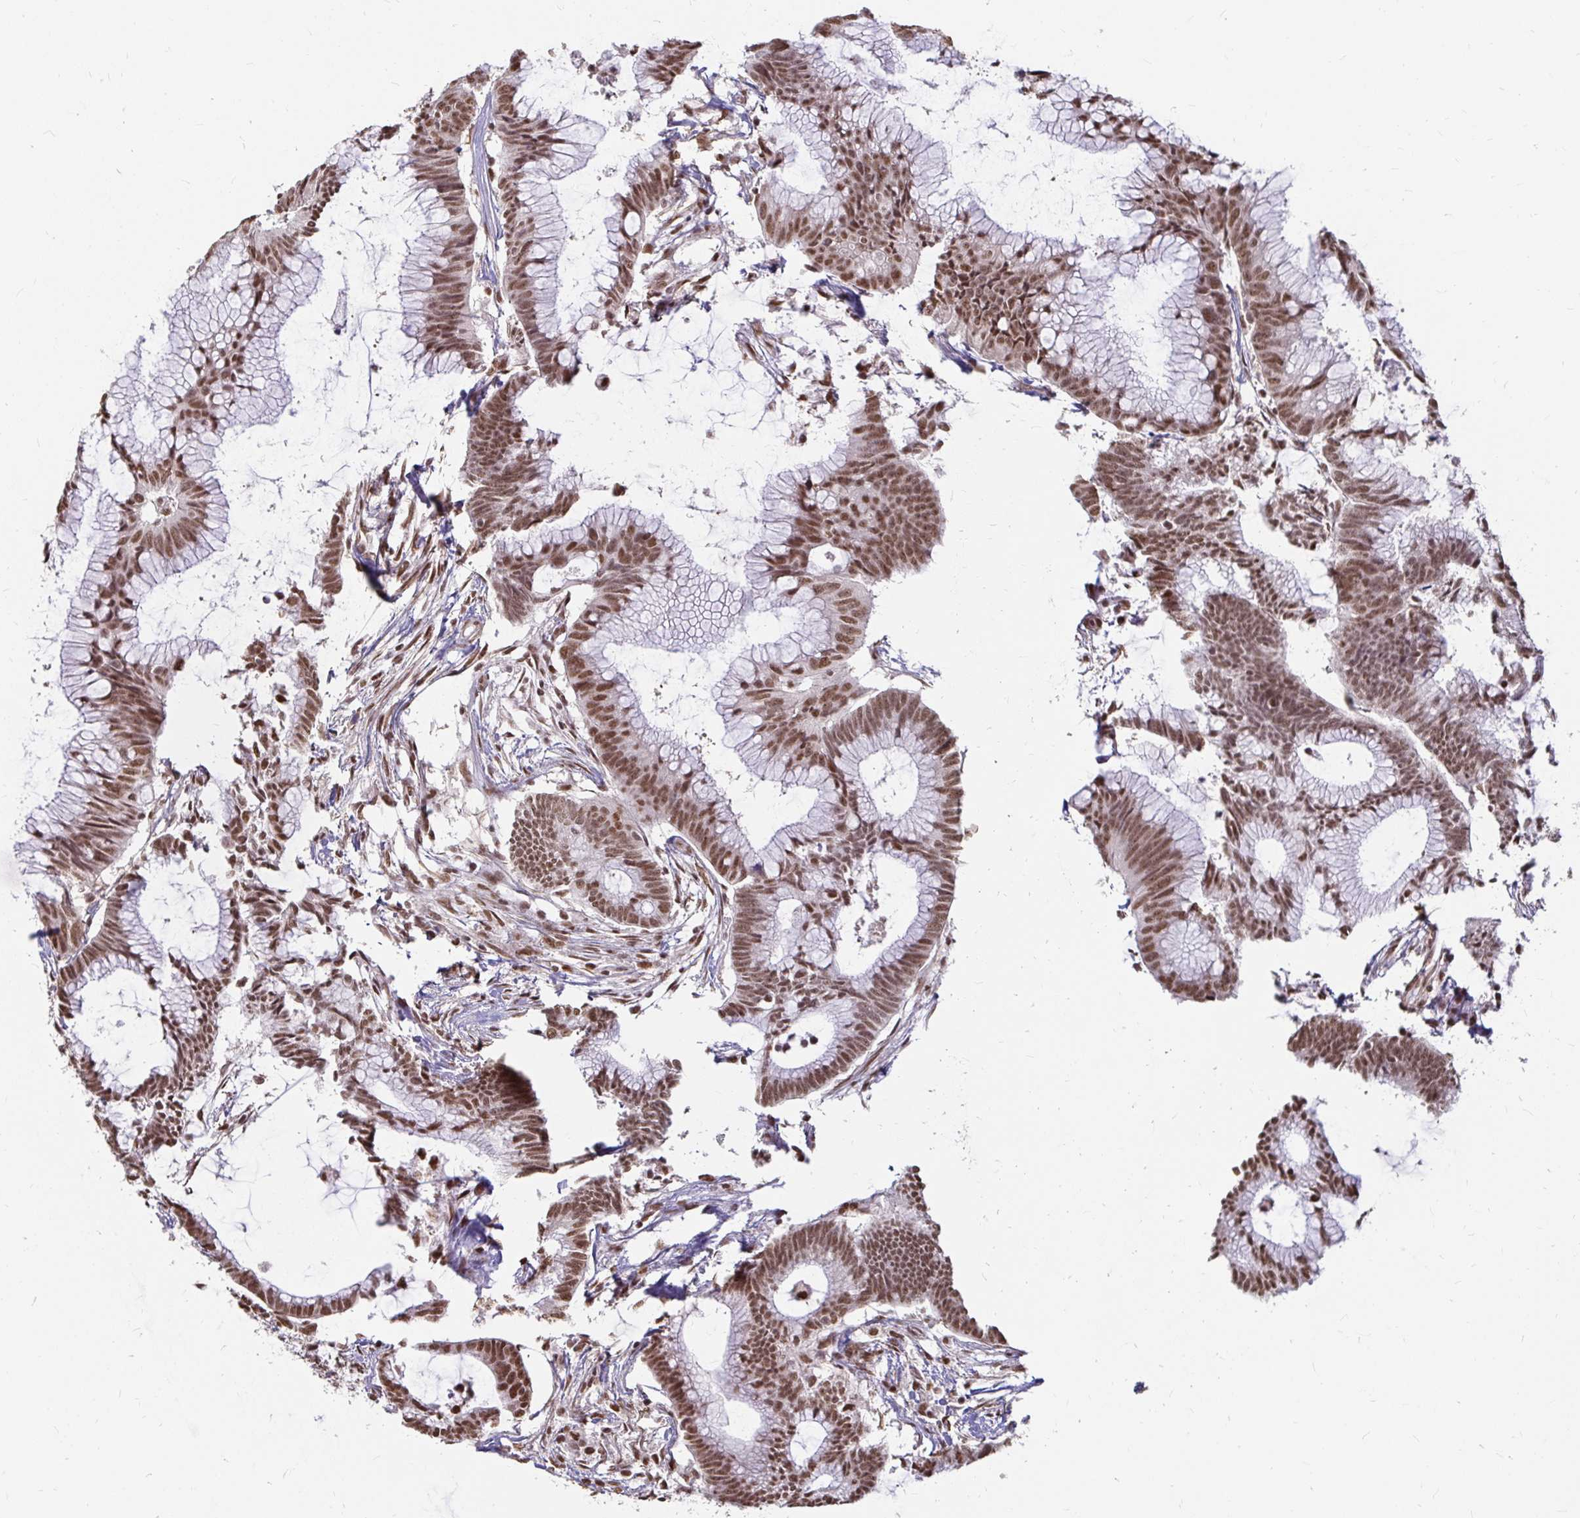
{"staining": {"intensity": "strong", "quantity": ">75%", "location": "nuclear"}, "tissue": "colorectal cancer", "cell_type": "Tumor cells", "image_type": "cancer", "snomed": [{"axis": "morphology", "description": "Adenocarcinoma, NOS"}, {"axis": "topography", "description": "Colon"}], "caption": "Human adenocarcinoma (colorectal) stained for a protein (brown) exhibits strong nuclear positive staining in approximately >75% of tumor cells.", "gene": "HNRNPU", "patient": {"sex": "female", "age": 78}}